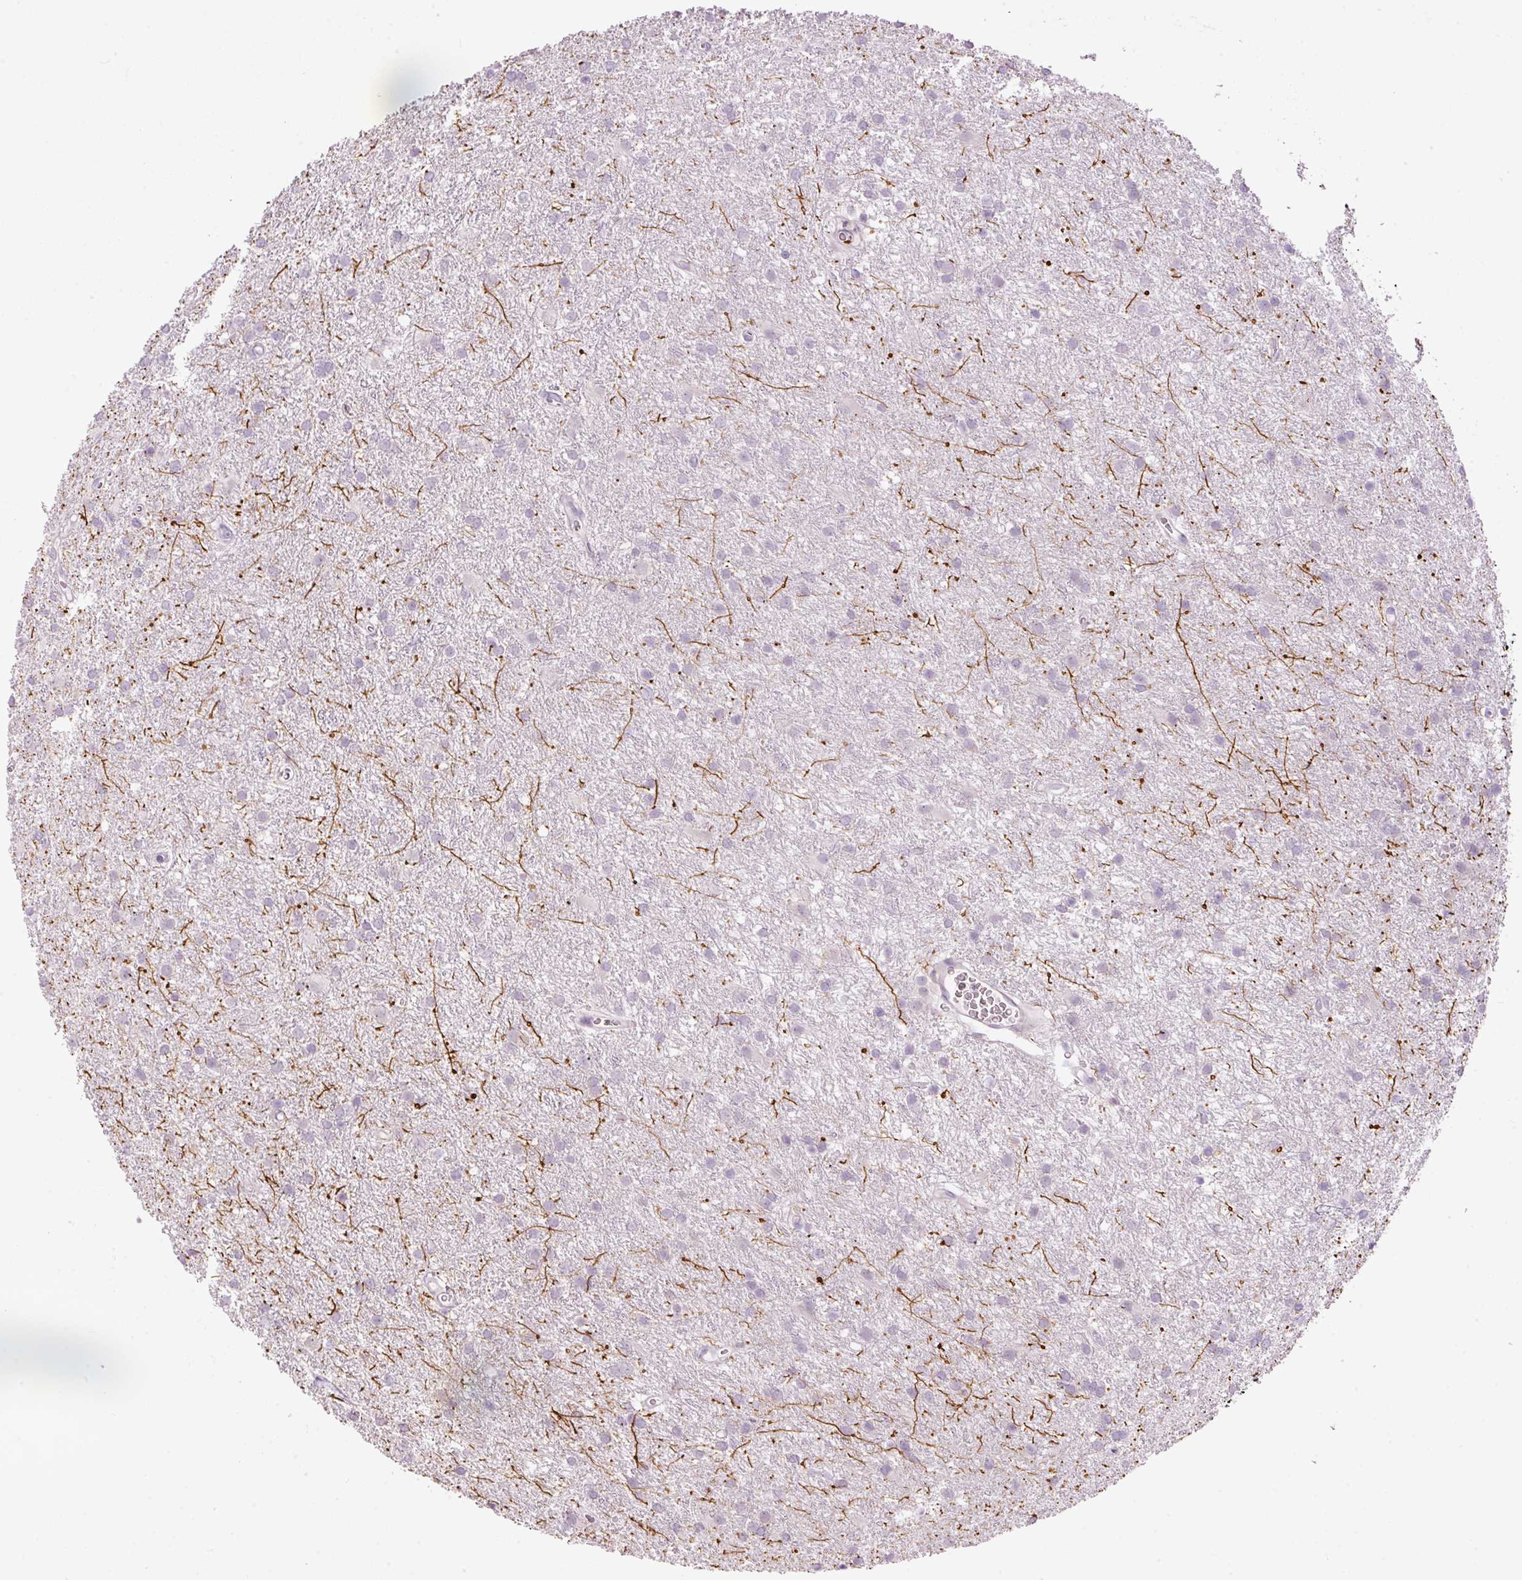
{"staining": {"intensity": "negative", "quantity": "none", "location": "none"}, "tissue": "glioma", "cell_type": "Tumor cells", "image_type": "cancer", "snomed": [{"axis": "morphology", "description": "Glioma, malignant, High grade"}, {"axis": "topography", "description": "Brain"}], "caption": "There is no significant positivity in tumor cells of glioma.", "gene": "RSPO2", "patient": {"sex": "female", "age": 50}}